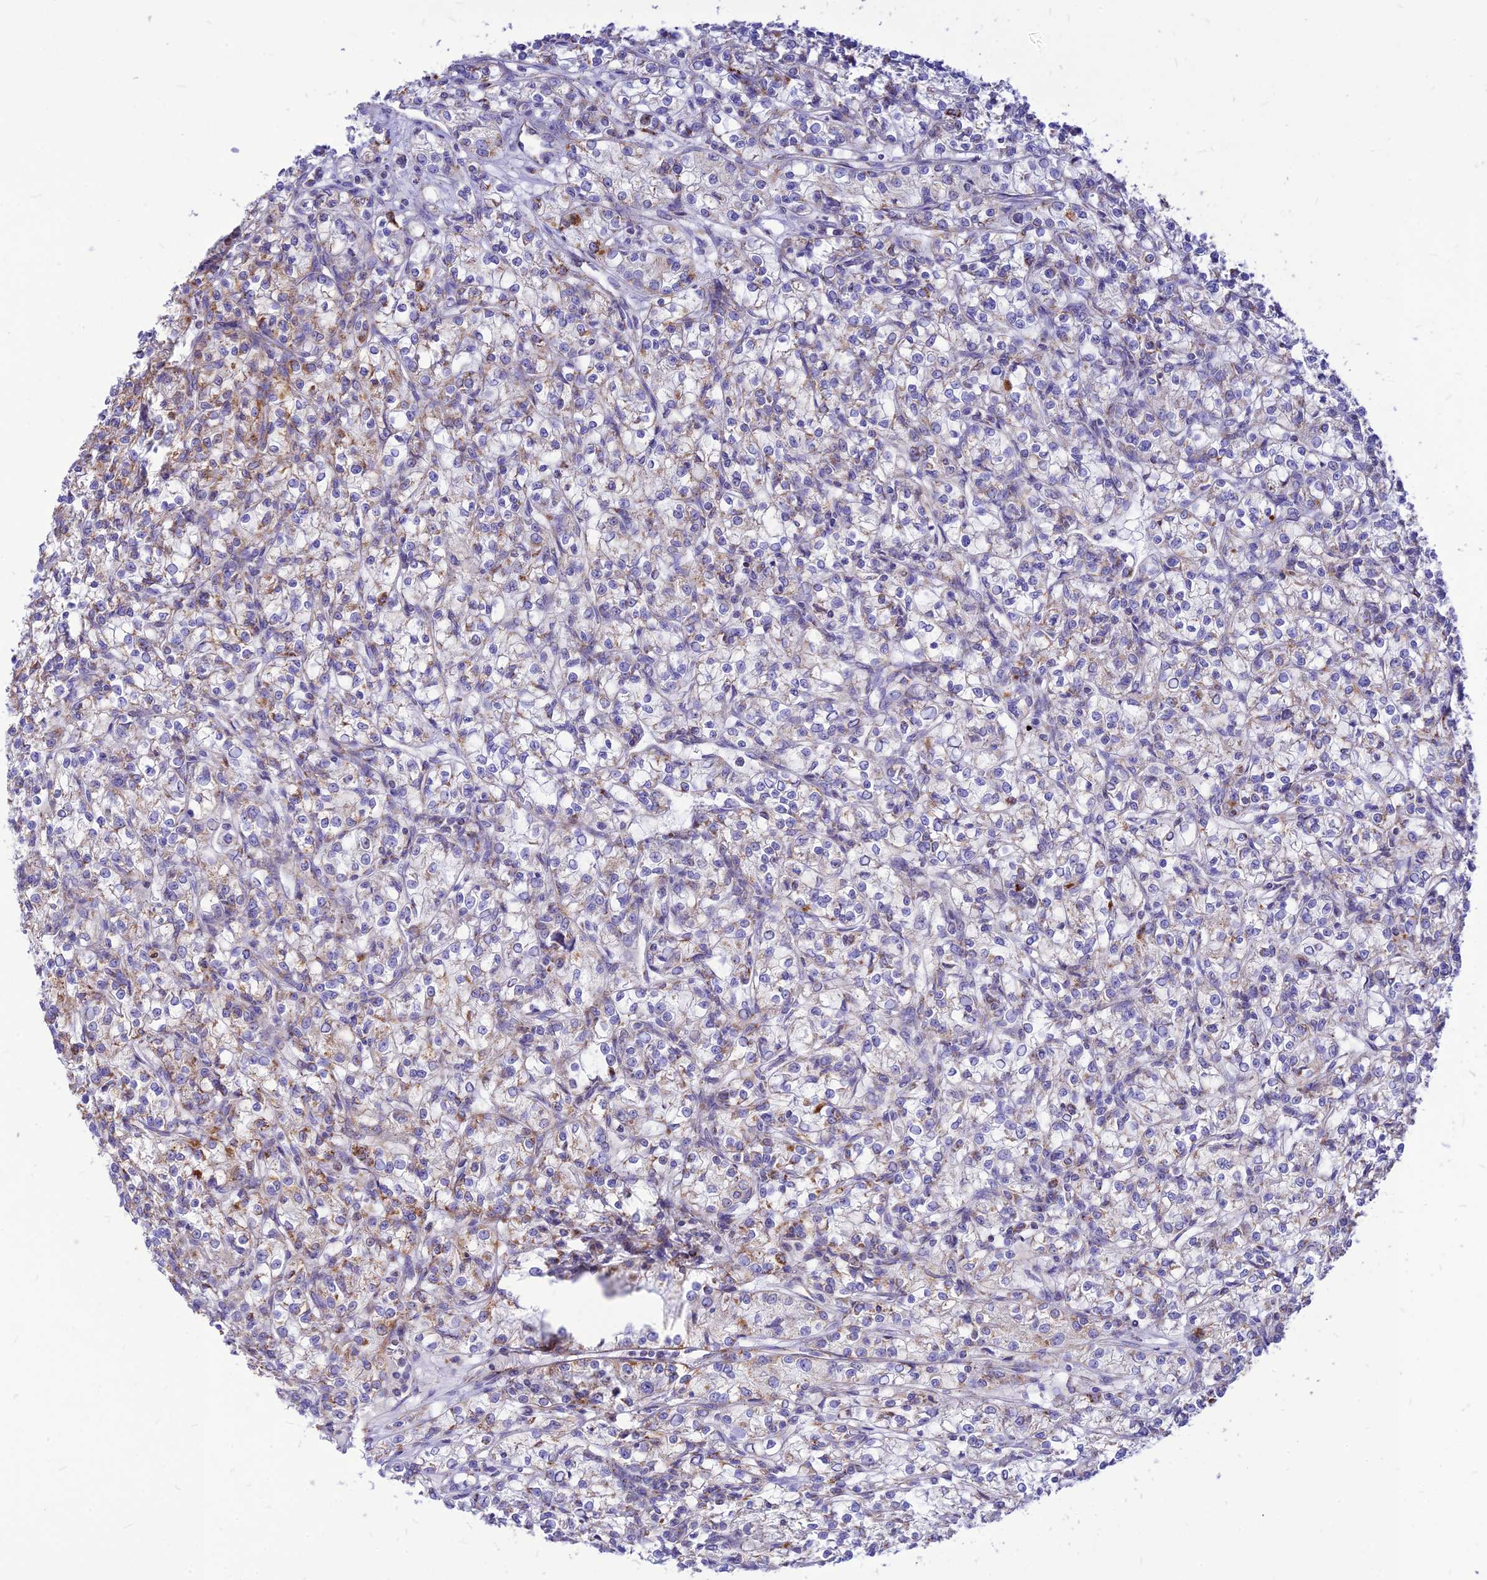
{"staining": {"intensity": "moderate", "quantity": "<25%", "location": "cytoplasmic/membranous"}, "tissue": "renal cancer", "cell_type": "Tumor cells", "image_type": "cancer", "snomed": [{"axis": "morphology", "description": "Adenocarcinoma, NOS"}, {"axis": "topography", "description": "Kidney"}], "caption": "High-power microscopy captured an IHC histopathology image of renal cancer (adenocarcinoma), revealing moderate cytoplasmic/membranous positivity in approximately <25% of tumor cells. (Stains: DAB (3,3'-diaminobenzidine) in brown, nuclei in blue, Microscopy: brightfield microscopy at high magnification).", "gene": "ECI1", "patient": {"sex": "female", "age": 59}}